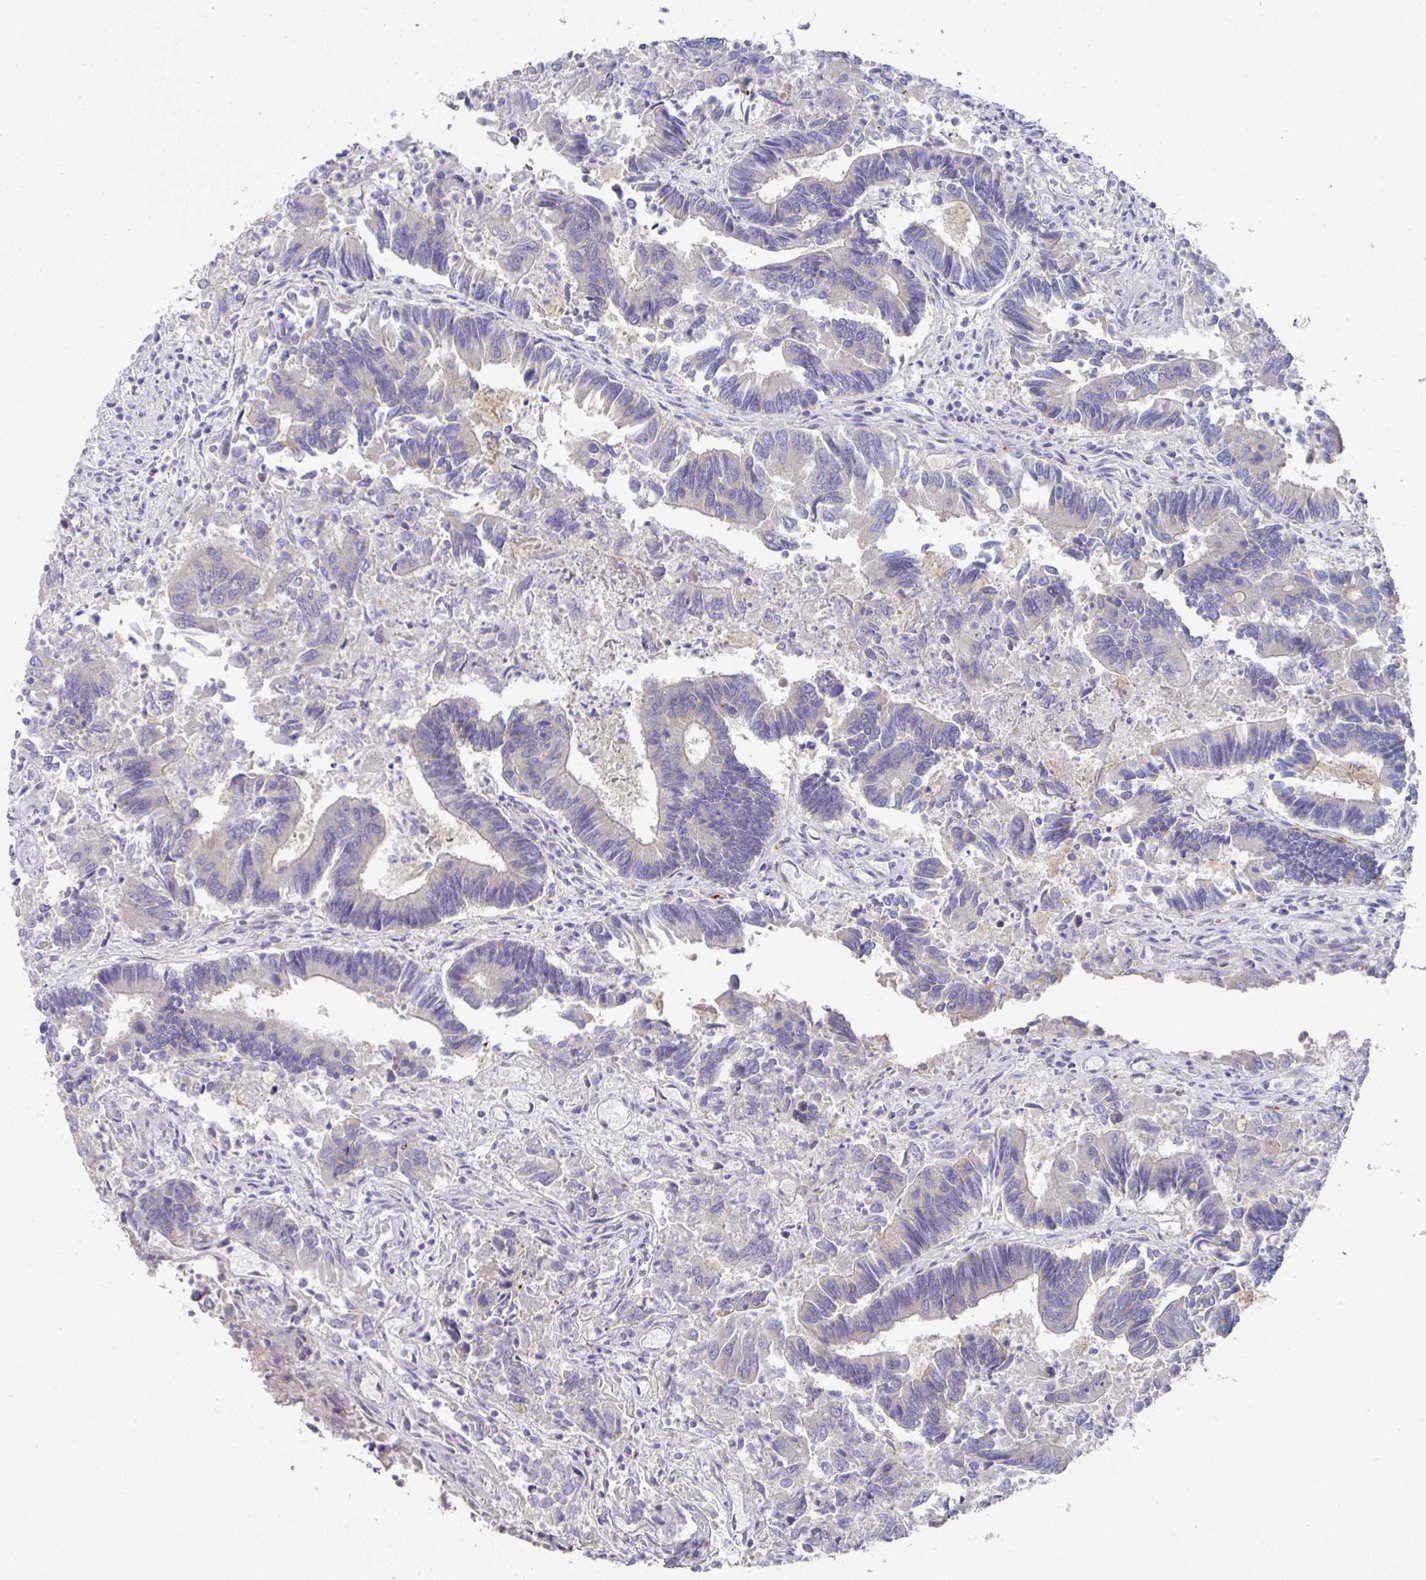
{"staining": {"intensity": "negative", "quantity": "none", "location": "none"}, "tissue": "colorectal cancer", "cell_type": "Tumor cells", "image_type": "cancer", "snomed": [{"axis": "morphology", "description": "Adenocarcinoma, NOS"}, {"axis": "topography", "description": "Colon"}], "caption": "Colorectal adenocarcinoma stained for a protein using immunohistochemistry reveals no positivity tumor cells.", "gene": "NT5C1A", "patient": {"sex": "female", "age": 67}}